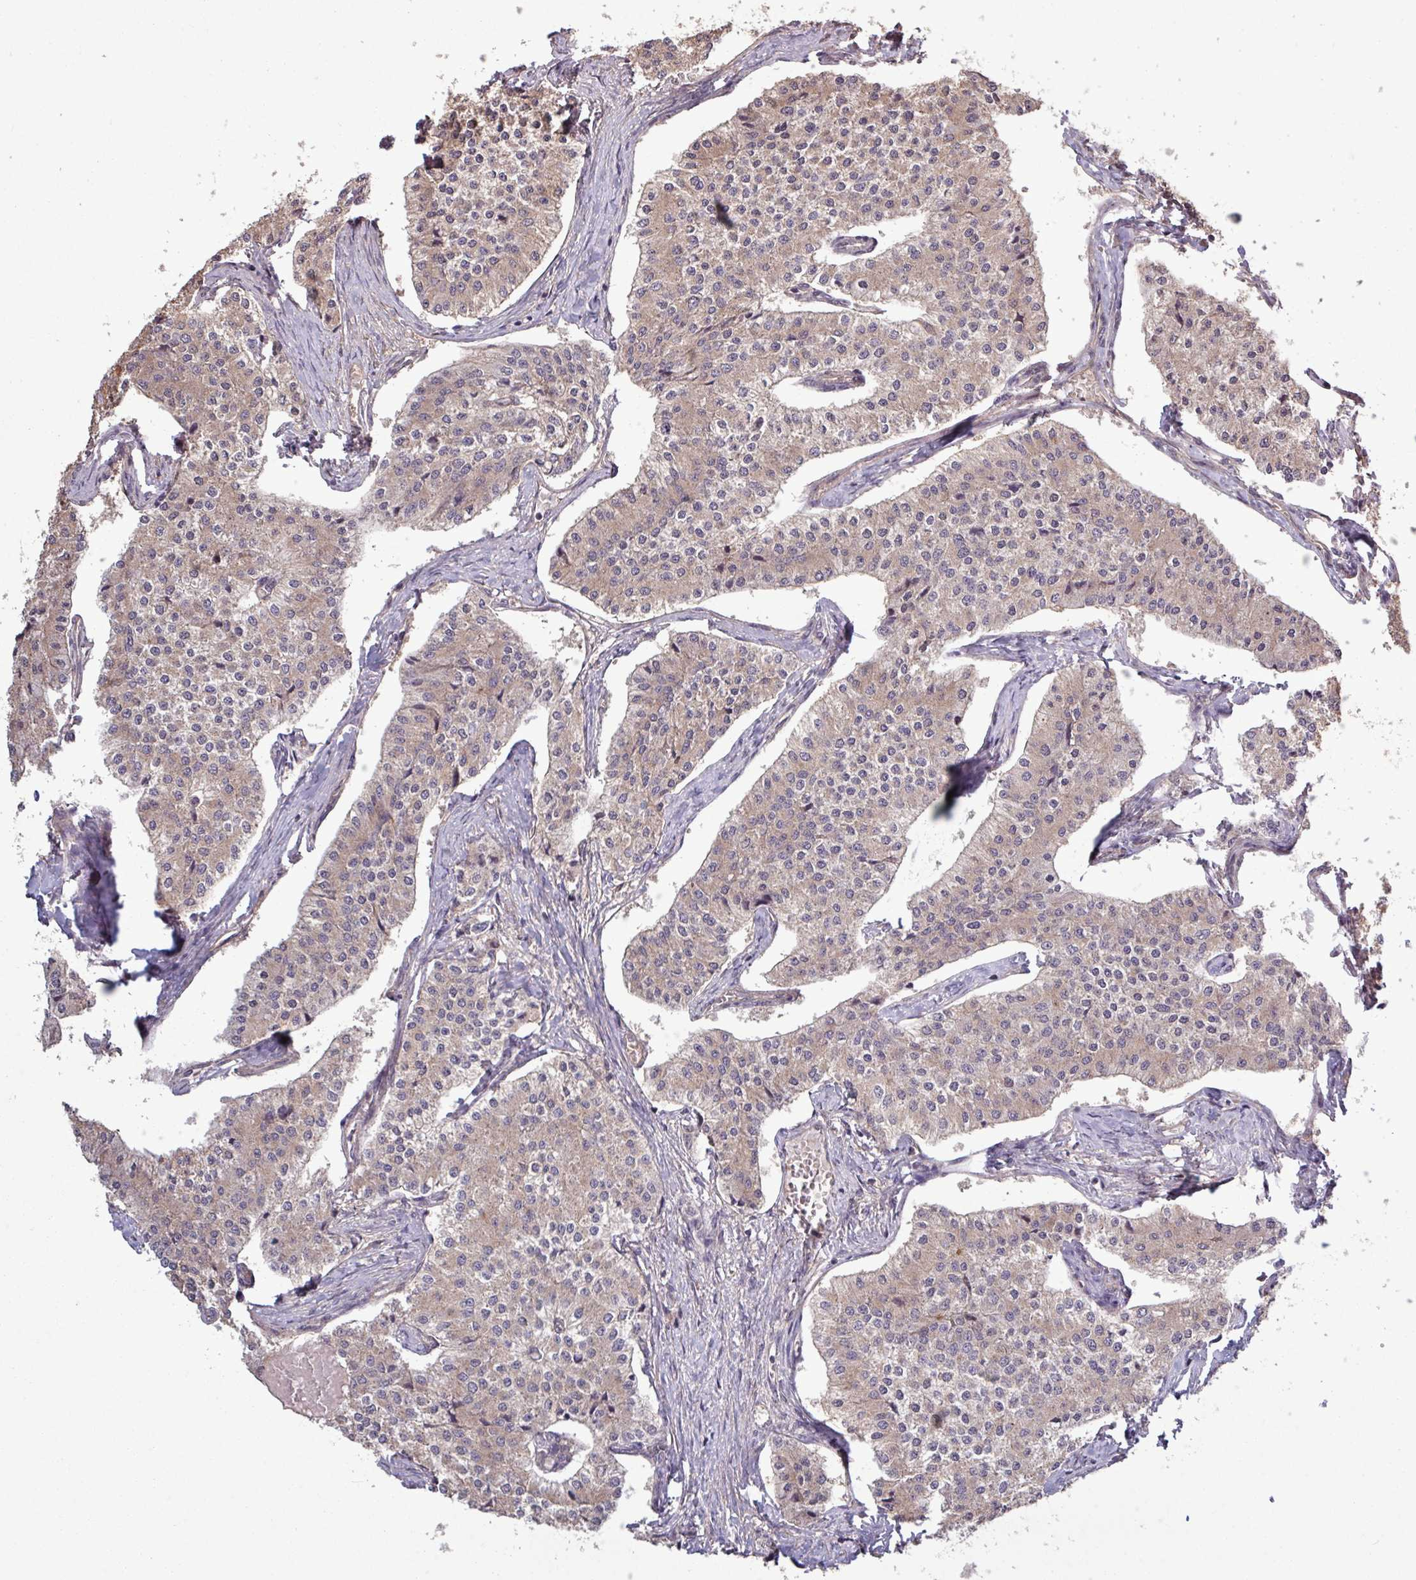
{"staining": {"intensity": "weak", "quantity": ">75%", "location": "cytoplasmic/membranous"}, "tissue": "carcinoid", "cell_type": "Tumor cells", "image_type": "cancer", "snomed": [{"axis": "morphology", "description": "Carcinoid, malignant, NOS"}, {"axis": "topography", "description": "Colon"}], "caption": "This is an image of immunohistochemistry staining of carcinoid, which shows weak positivity in the cytoplasmic/membranous of tumor cells.", "gene": "TRABD2A", "patient": {"sex": "female", "age": 52}}